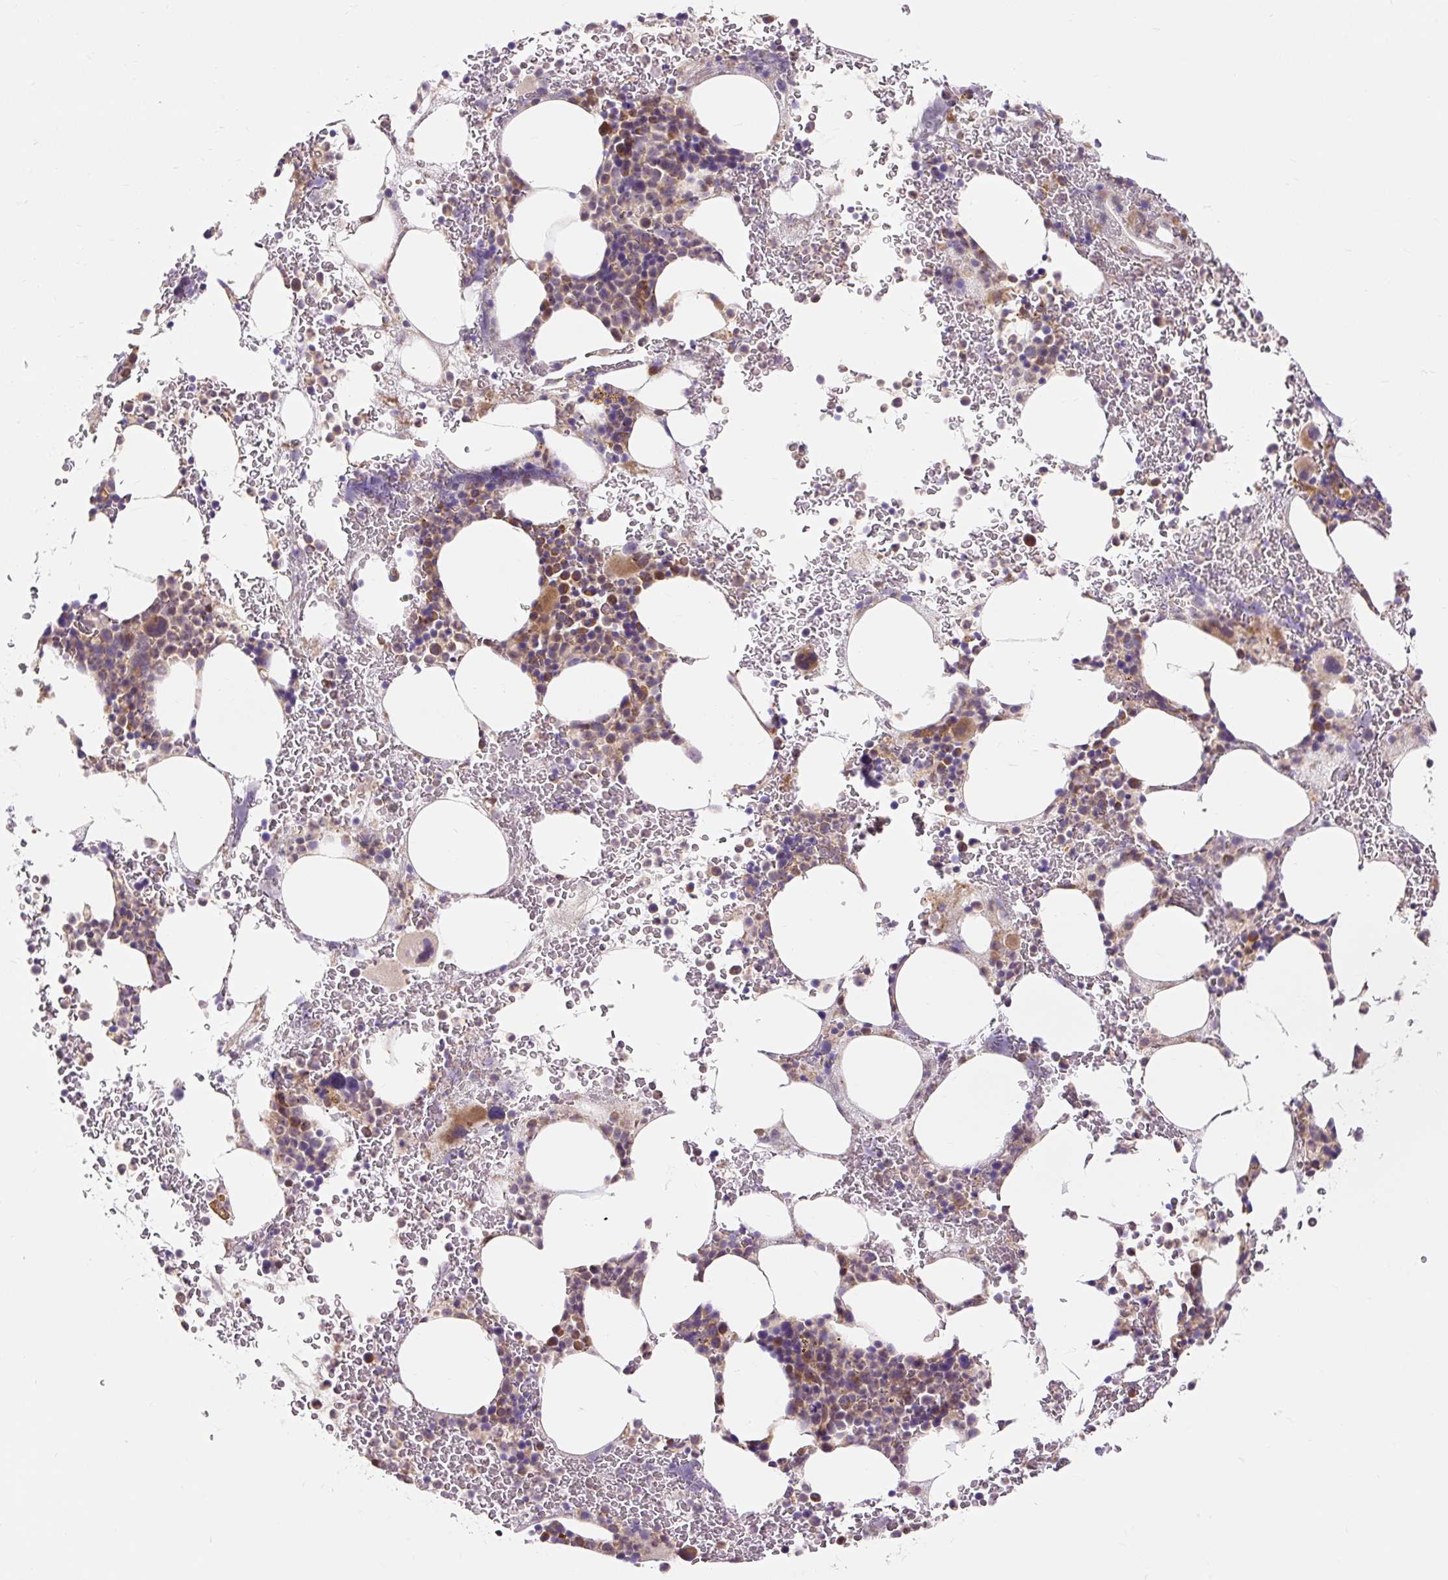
{"staining": {"intensity": "moderate", "quantity": "<25%", "location": "cytoplasmic/membranous"}, "tissue": "bone marrow", "cell_type": "Hematopoietic cells", "image_type": "normal", "snomed": [{"axis": "morphology", "description": "Normal tissue, NOS"}, {"axis": "topography", "description": "Bone marrow"}], "caption": "Protein expression analysis of unremarkable human bone marrow reveals moderate cytoplasmic/membranous staining in approximately <25% of hematopoietic cells. (Brightfield microscopy of DAB IHC at high magnification).", "gene": "TRIAP1", "patient": {"sex": "male", "age": 62}}